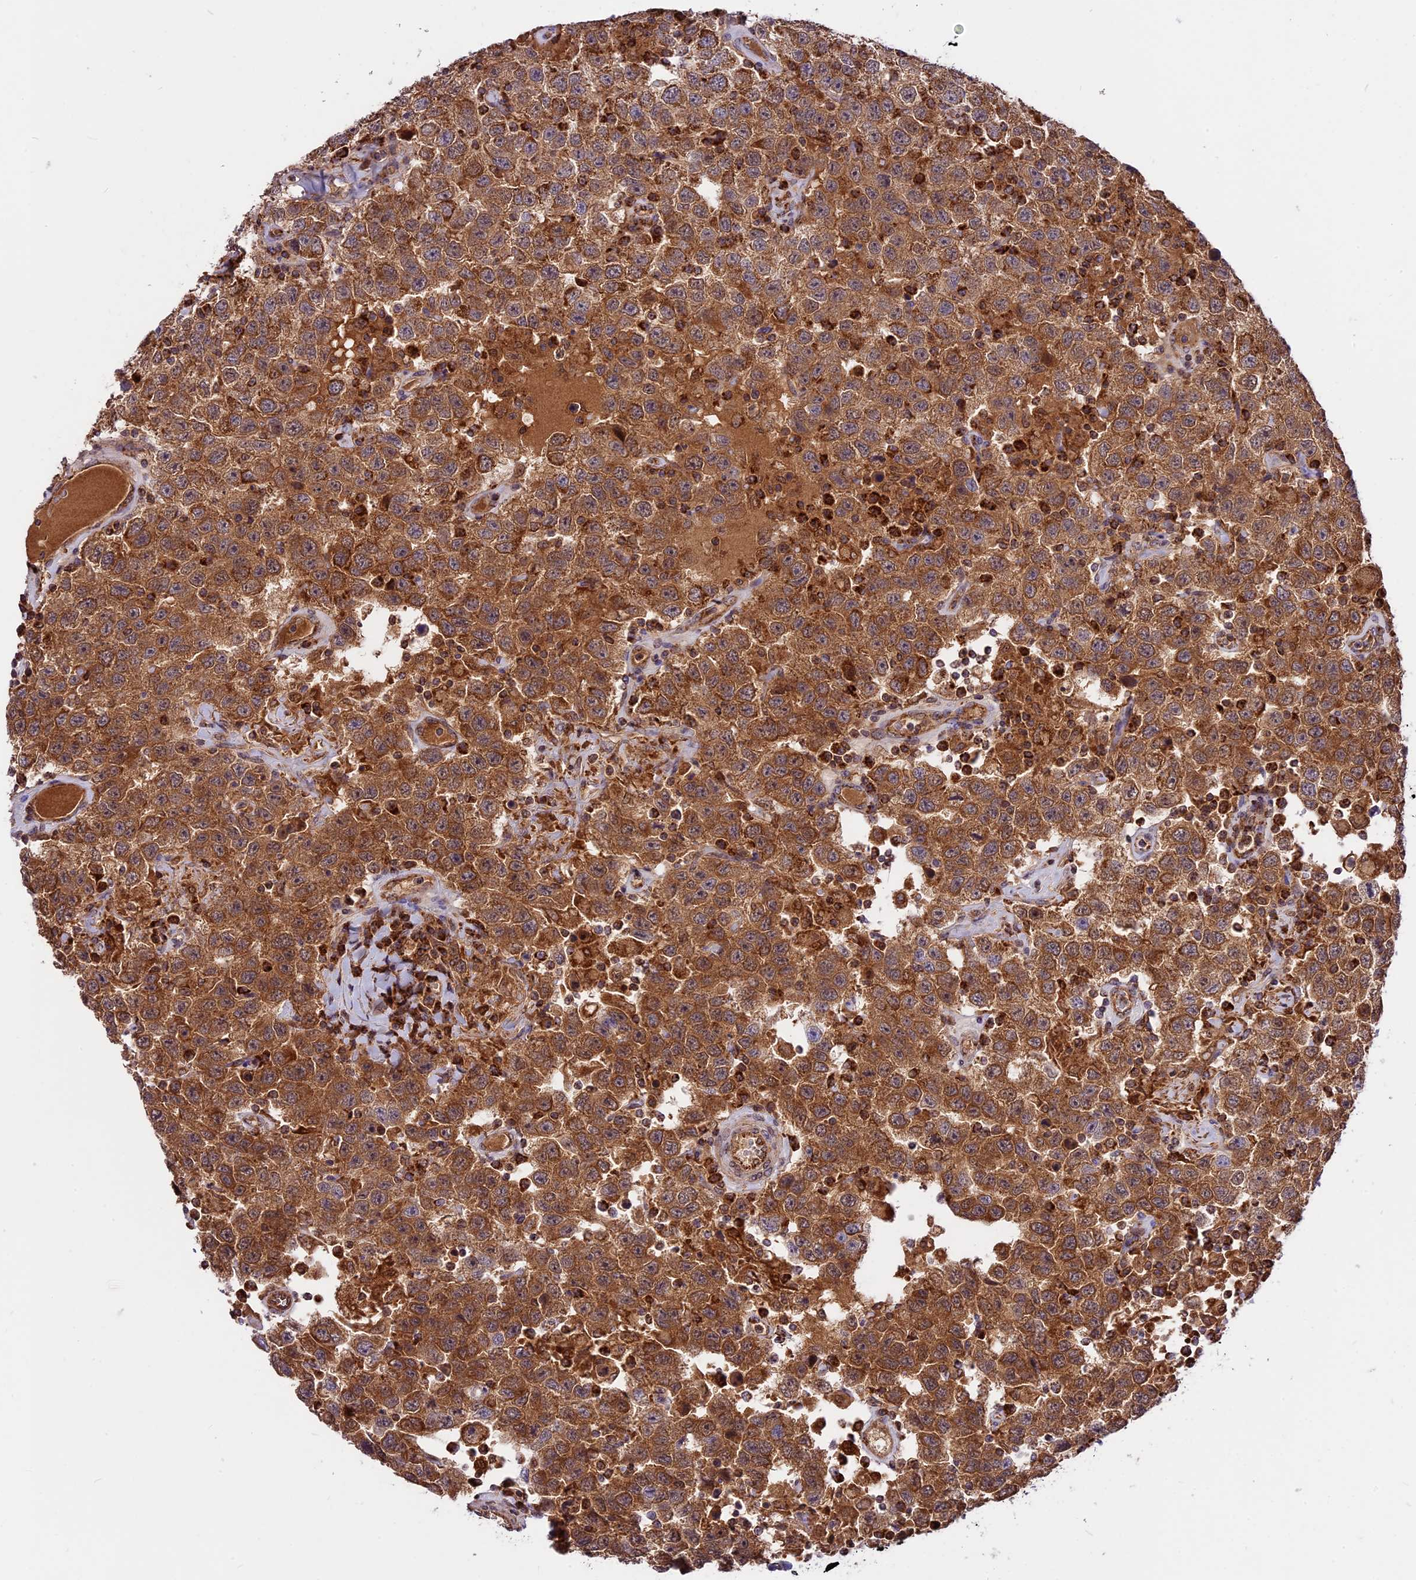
{"staining": {"intensity": "moderate", "quantity": ">75%", "location": "cytoplasmic/membranous"}, "tissue": "testis cancer", "cell_type": "Tumor cells", "image_type": "cancer", "snomed": [{"axis": "morphology", "description": "Seminoma, NOS"}, {"axis": "topography", "description": "Testis"}], "caption": "Testis seminoma tissue demonstrates moderate cytoplasmic/membranous expression in about >75% of tumor cells", "gene": "COX17", "patient": {"sex": "male", "age": 41}}